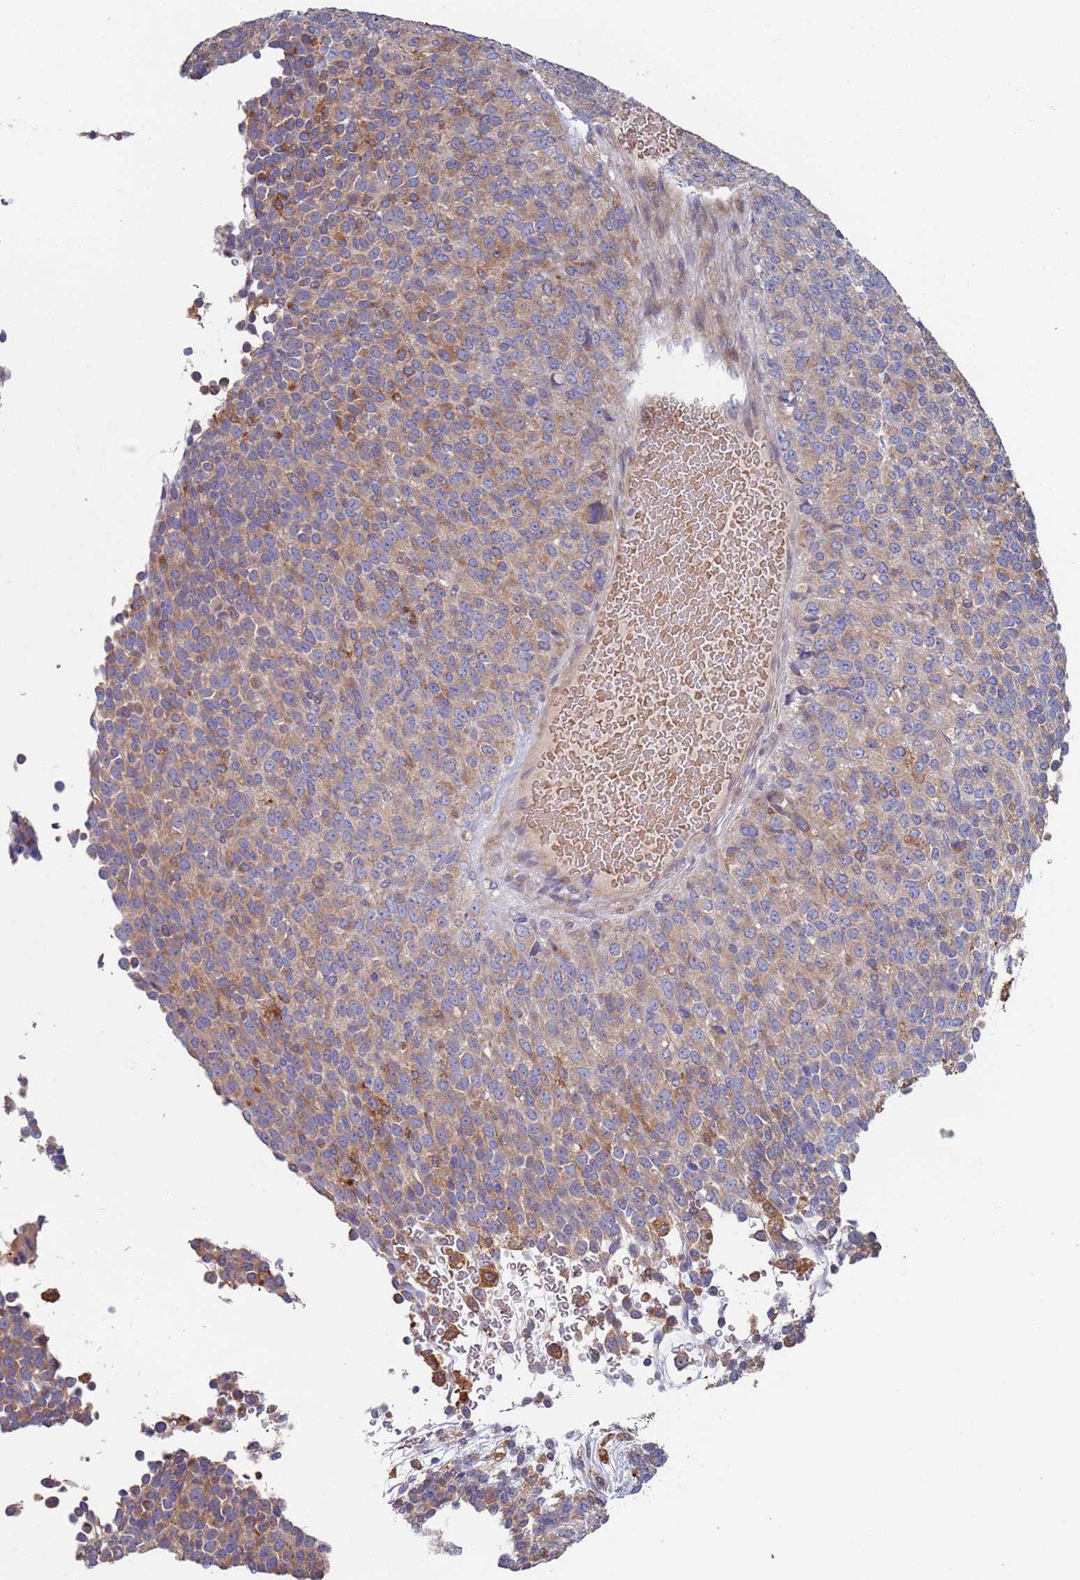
{"staining": {"intensity": "weak", "quantity": "25%-75%", "location": "cytoplasmic/membranous"}, "tissue": "melanoma", "cell_type": "Tumor cells", "image_type": "cancer", "snomed": [{"axis": "morphology", "description": "Malignant melanoma, Metastatic site"}, {"axis": "topography", "description": "Brain"}], "caption": "IHC photomicrograph of neoplastic tissue: human malignant melanoma (metastatic site) stained using immunohistochemistry exhibits low levels of weak protein expression localized specifically in the cytoplasmic/membranous of tumor cells, appearing as a cytoplasmic/membranous brown color.", "gene": "MALRD1", "patient": {"sex": "female", "age": 56}}